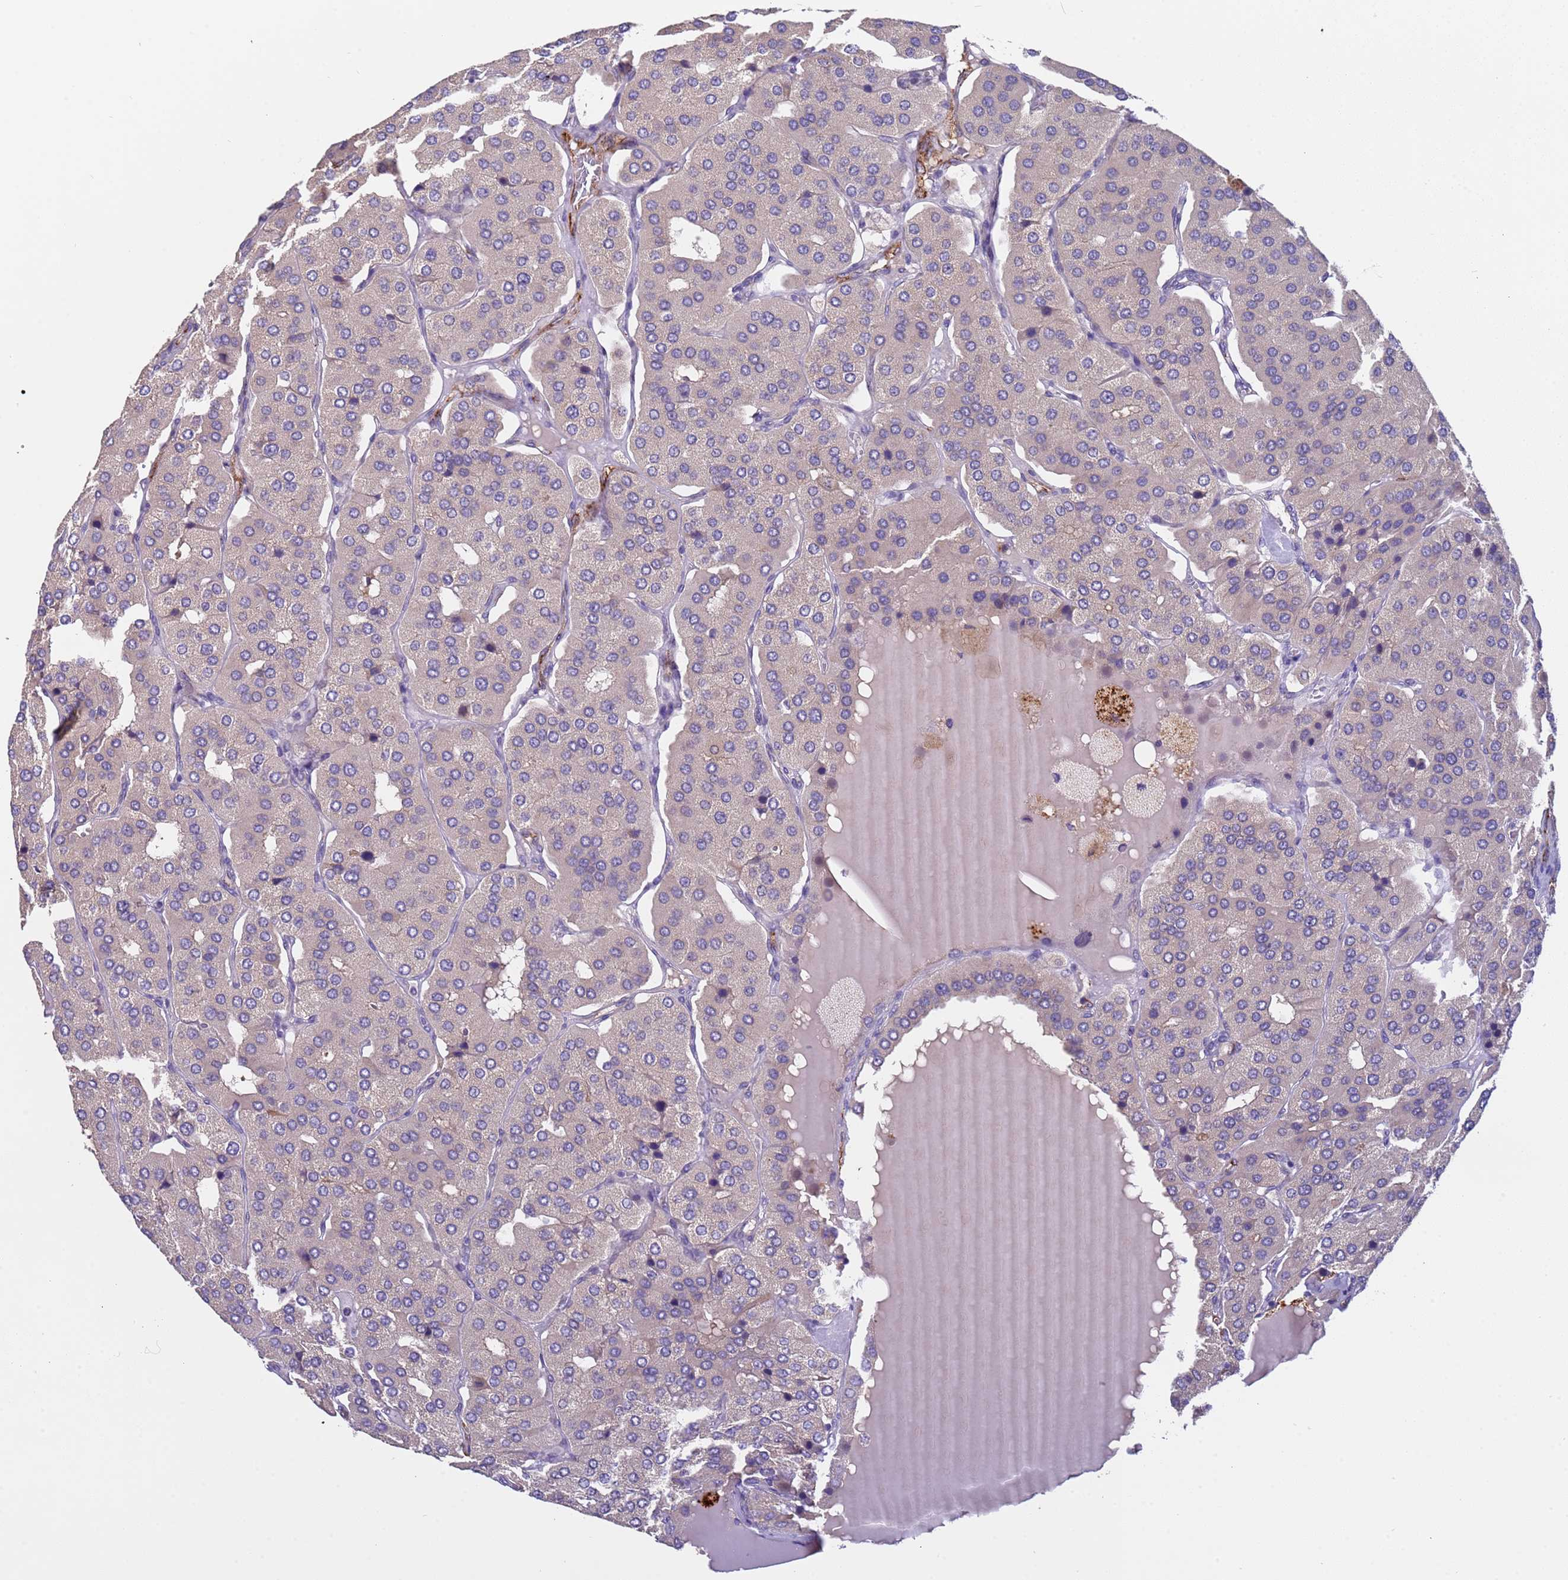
{"staining": {"intensity": "negative", "quantity": "none", "location": "none"}, "tissue": "parathyroid gland", "cell_type": "Glandular cells", "image_type": "normal", "snomed": [{"axis": "morphology", "description": "Normal tissue, NOS"}, {"axis": "morphology", "description": "Adenoma, NOS"}, {"axis": "topography", "description": "Parathyroid gland"}], "caption": "This is an immunohistochemistry micrograph of unremarkable human parathyroid gland. There is no positivity in glandular cells.", "gene": "ZNF248", "patient": {"sex": "female", "age": 86}}